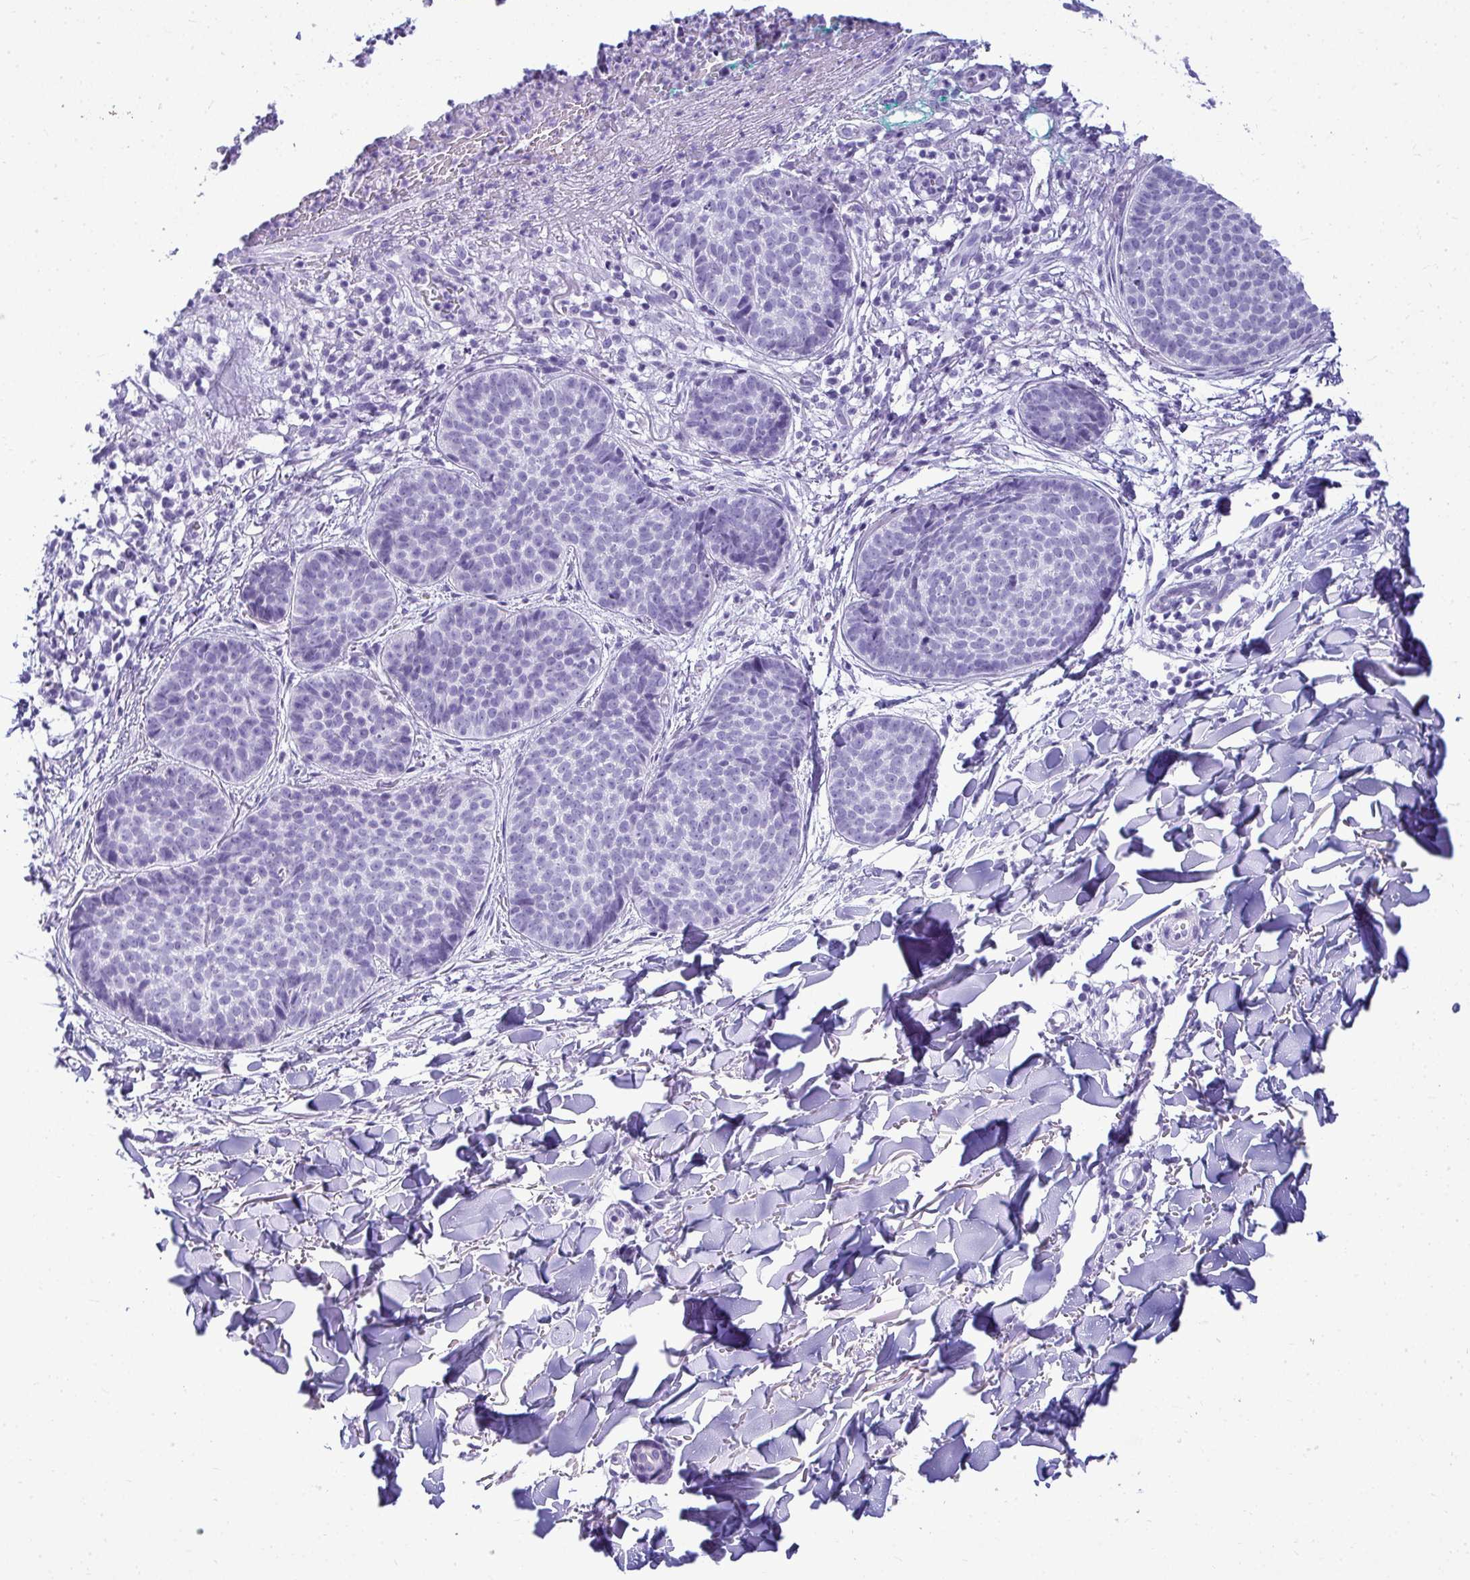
{"staining": {"intensity": "negative", "quantity": "none", "location": "none"}, "tissue": "skin cancer", "cell_type": "Tumor cells", "image_type": "cancer", "snomed": [{"axis": "morphology", "description": "Basal cell carcinoma"}, {"axis": "topography", "description": "Skin"}, {"axis": "topography", "description": "Skin of neck"}, {"axis": "topography", "description": "Skin of shoulder"}, {"axis": "topography", "description": "Skin of back"}], "caption": "Immunohistochemistry of skin cancer reveals no staining in tumor cells.", "gene": "CLGN", "patient": {"sex": "male", "age": 80}}